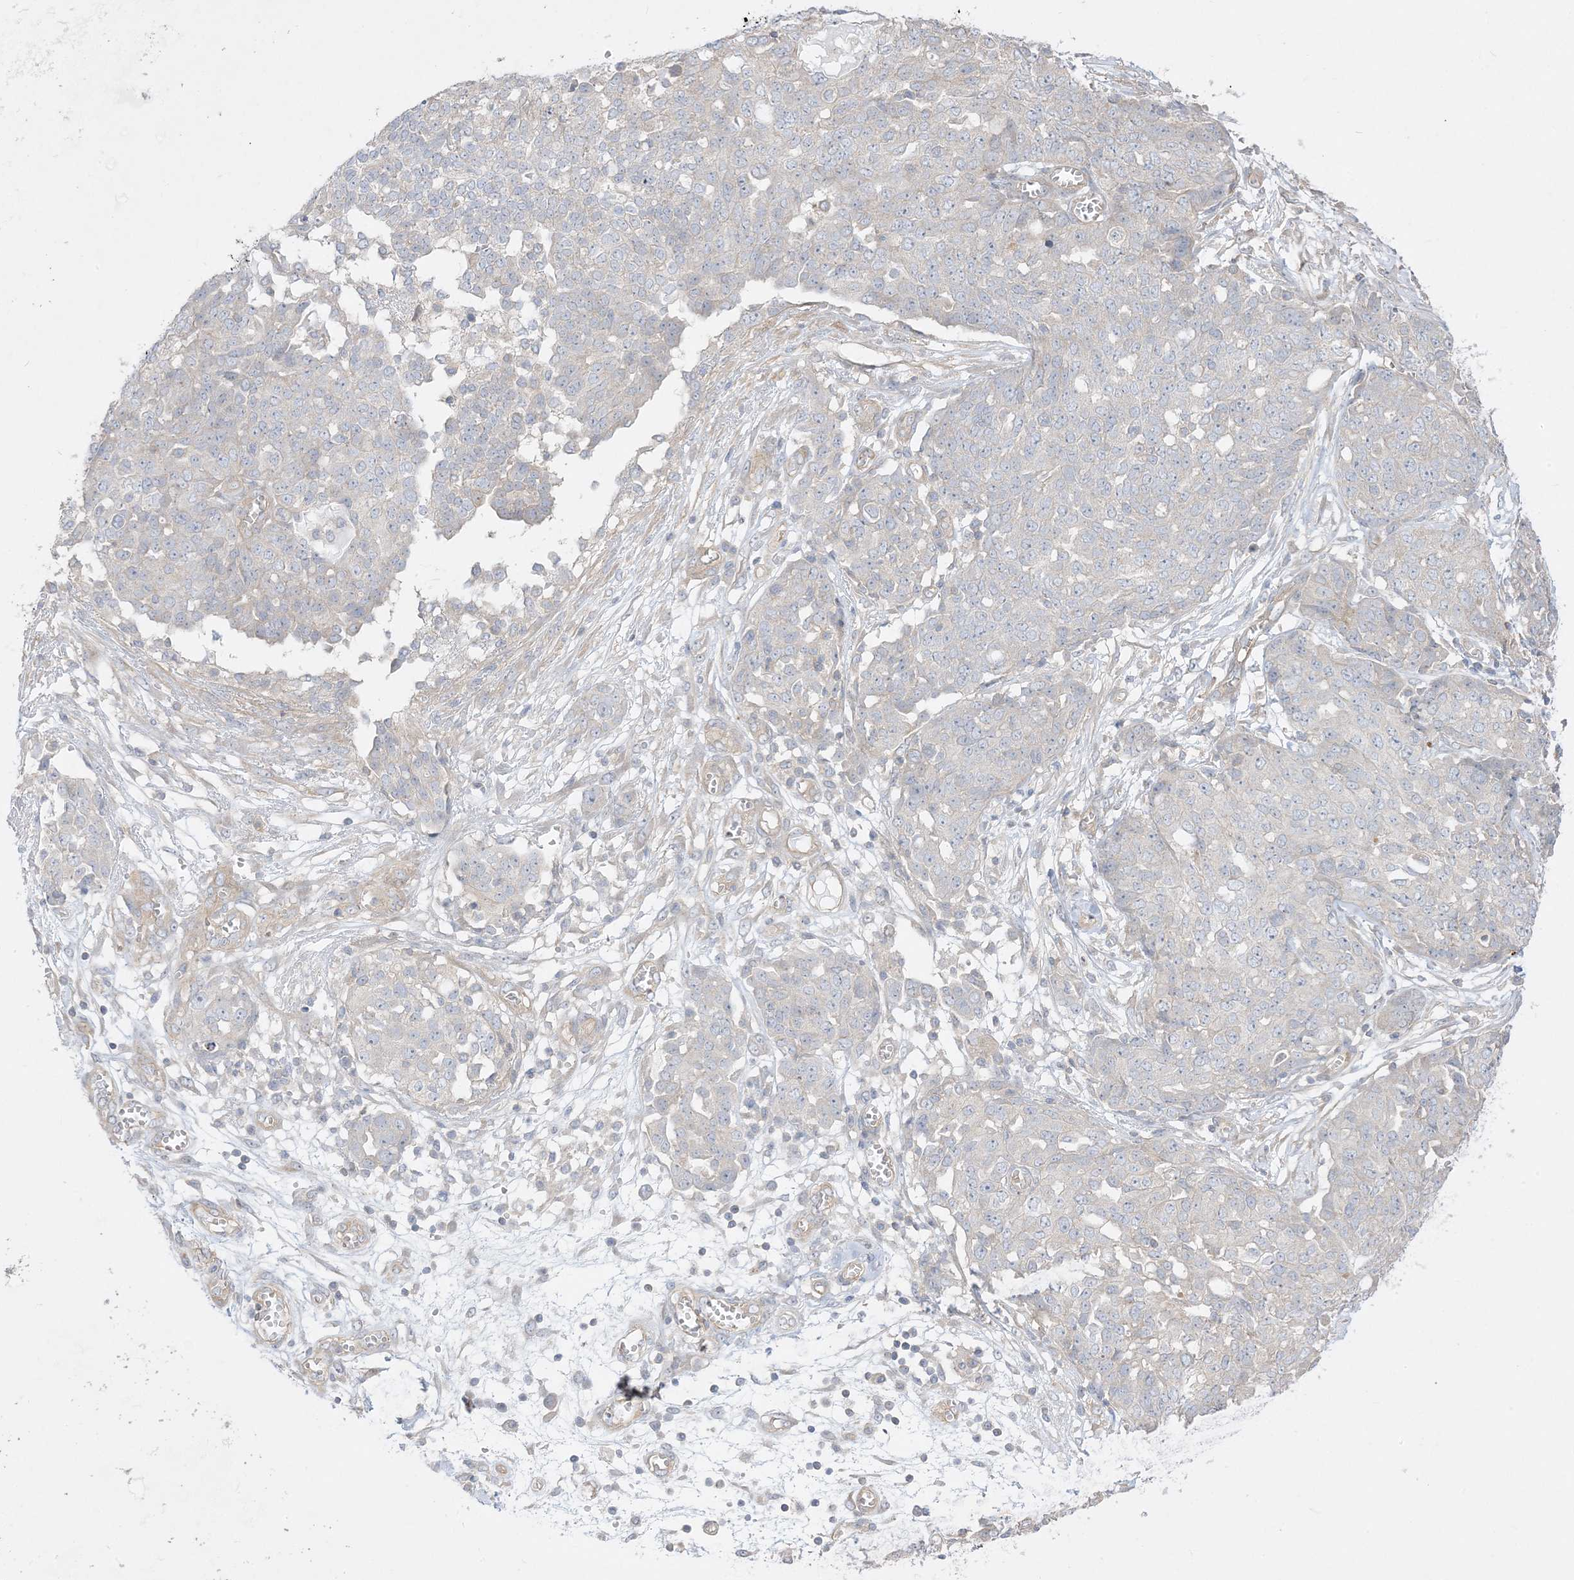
{"staining": {"intensity": "negative", "quantity": "none", "location": "none"}, "tissue": "ovarian cancer", "cell_type": "Tumor cells", "image_type": "cancer", "snomed": [{"axis": "morphology", "description": "Cystadenocarcinoma, serous, NOS"}, {"axis": "topography", "description": "Soft tissue"}, {"axis": "topography", "description": "Ovary"}], "caption": "An immunohistochemistry (IHC) photomicrograph of serous cystadenocarcinoma (ovarian) is shown. There is no staining in tumor cells of serous cystadenocarcinoma (ovarian). Brightfield microscopy of immunohistochemistry stained with DAB (brown) and hematoxylin (blue), captured at high magnification.", "gene": "ARHGEF9", "patient": {"sex": "female", "age": 57}}